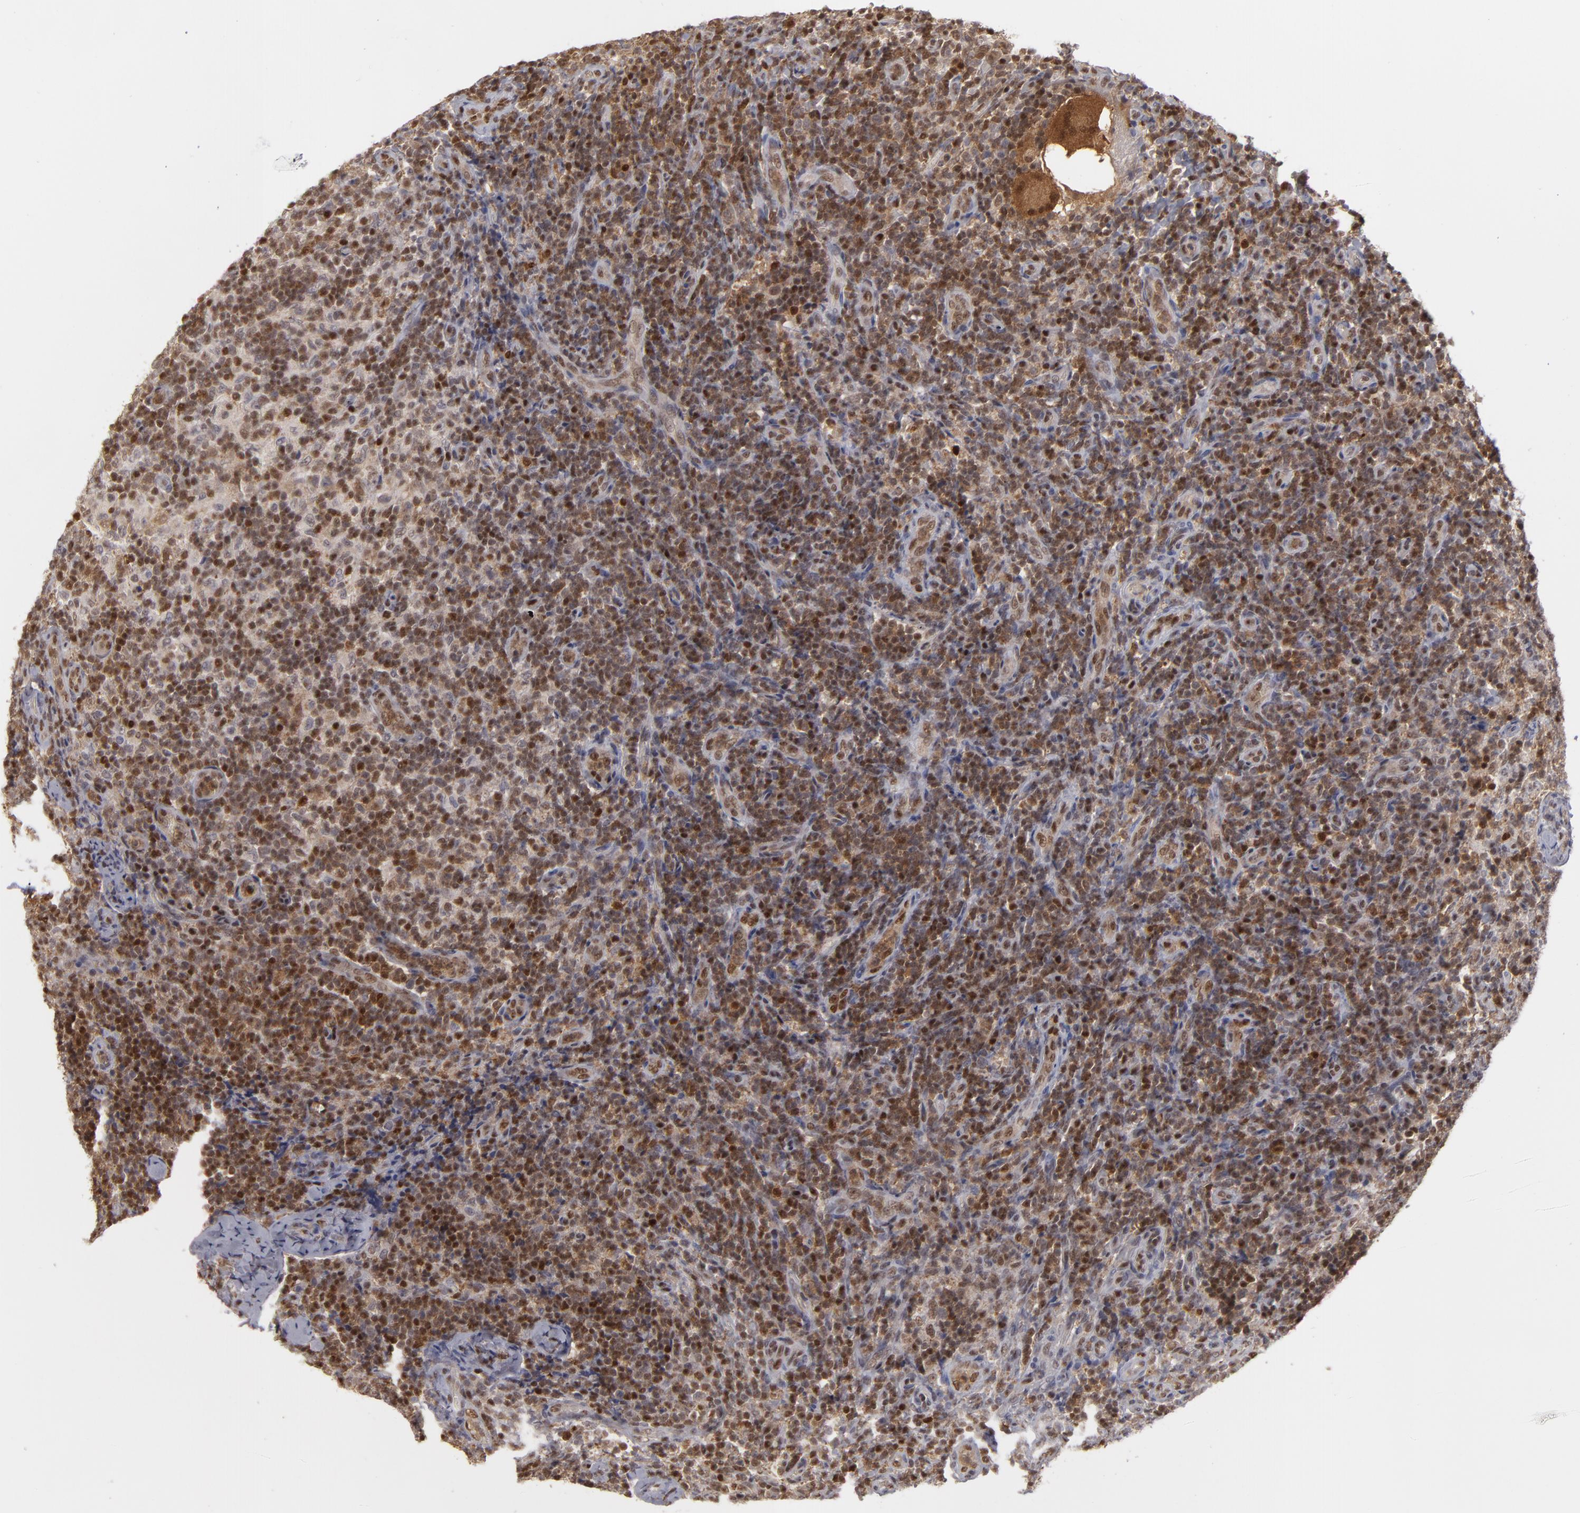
{"staining": {"intensity": "weak", "quantity": "<25%", "location": "cytoplasmic/membranous,nuclear"}, "tissue": "lymph node", "cell_type": "Germinal center cells", "image_type": "normal", "snomed": [{"axis": "morphology", "description": "Normal tissue, NOS"}, {"axis": "morphology", "description": "Inflammation, NOS"}, {"axis": "topography", "description": "Lymph node"}], "caption": "DAB immunohistochemical staining of normal lymph node exhibits no significant staining in germinal center cells.", "gene": "GSR", "patient": {"sex": "male", "age": 46}}